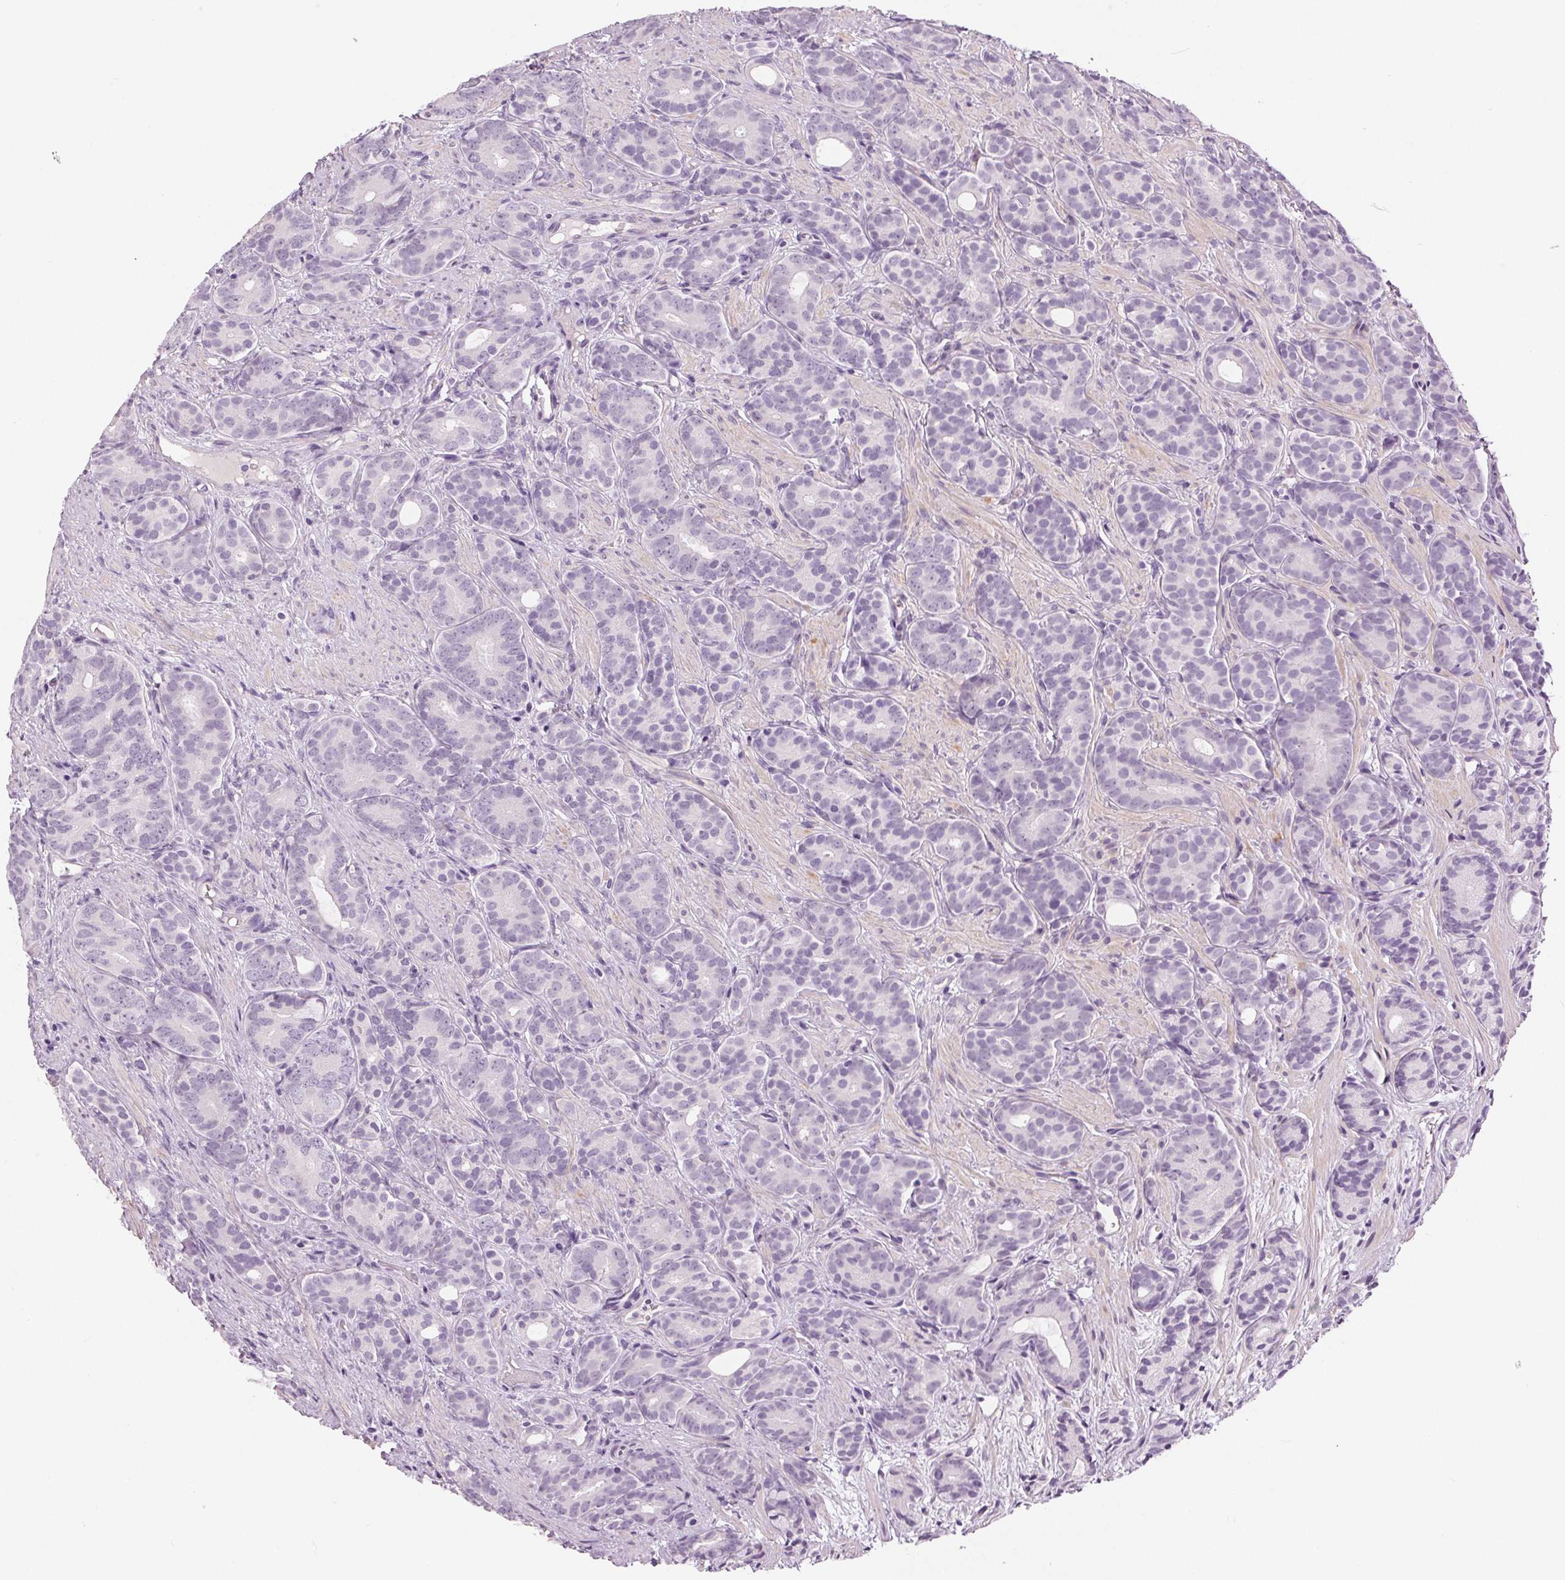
{"staining": {"intensity": "negative", "quantity": "none", "location": "none"}, "tissue": "prostate cancer", "cell_type": "Tumor cells", "image_type": "cancer", "snomed": [{"axis": "morphology", "description": "Adenocarcinoma, High grade"}, {"axis": "topography", "description": "Prostate"}], "caption": "Immunohistochemical staining of prostate high-grade adenocarcinoma demonstrates no significant expression in tumor cells.", "gene": "MISP", "patient": {"sex": "male", "age": 84}}